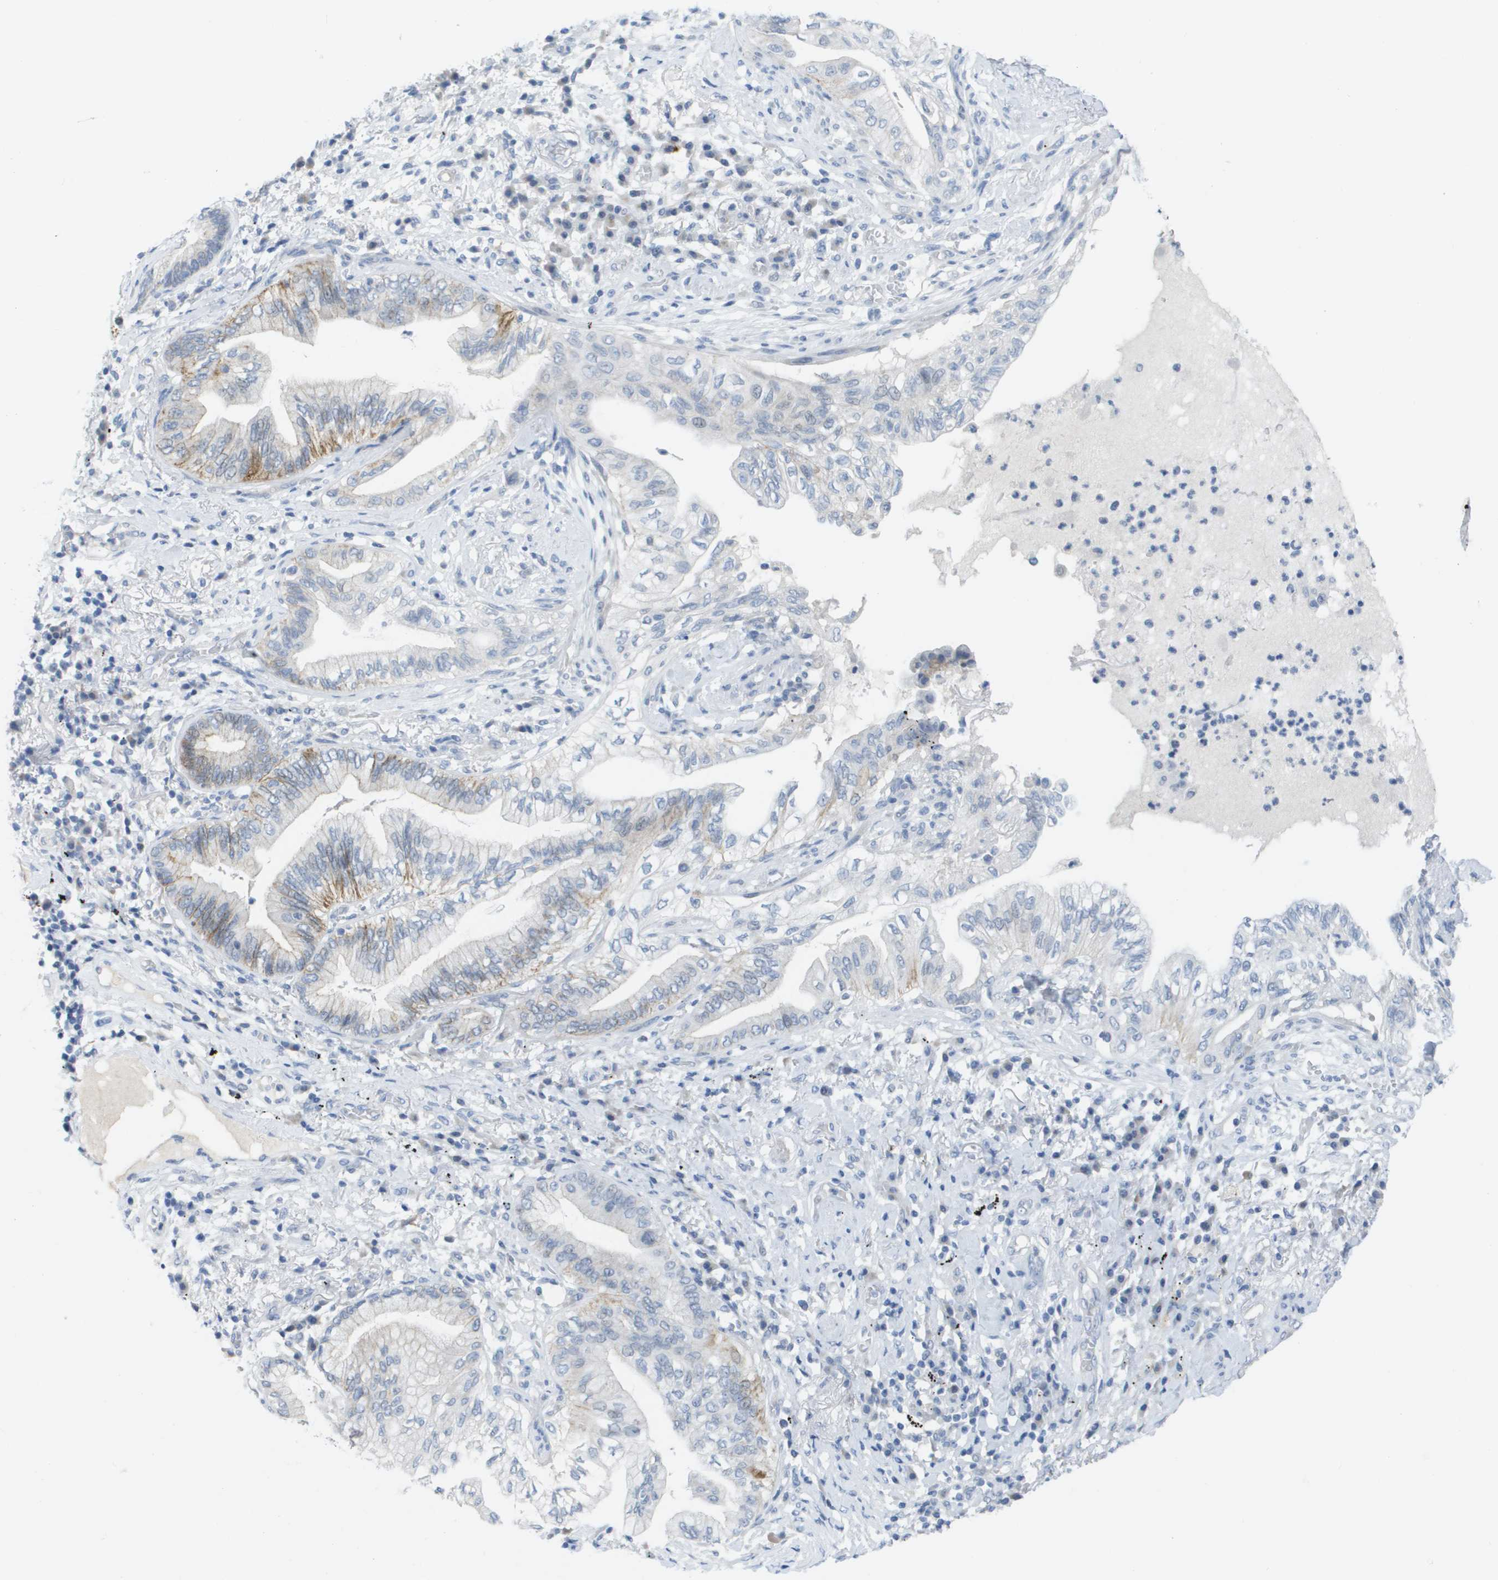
{"staining": {"intensity": "moderate", "quantity": "<25%", "location": "cytoplasmic/membranous"}, "tissue": "lung cancer", "cell_type": "Tumor cells", "image_type": "cancer", "snomed": [{"axis": "morphology", "description": "Normal tissue, NOS"}, {"axis": "morphology", "description": "Adenocarcinoma, NOS"}, {"axis": "topography", "description": "Bronchus"}, {"axis": "topography", "description": "Lung"}], "caption": "A brown stain shows moderate cytoplasmic/membranous expression of a protein in lung adenocarcinoma tumor cells. The staining was performed using DAB, with brown indicating positive protein expression. Nuclei are stained blue with hematoxylin.", "gene": "PDE4A", "patient": {"sex": "female", "age": 70}}